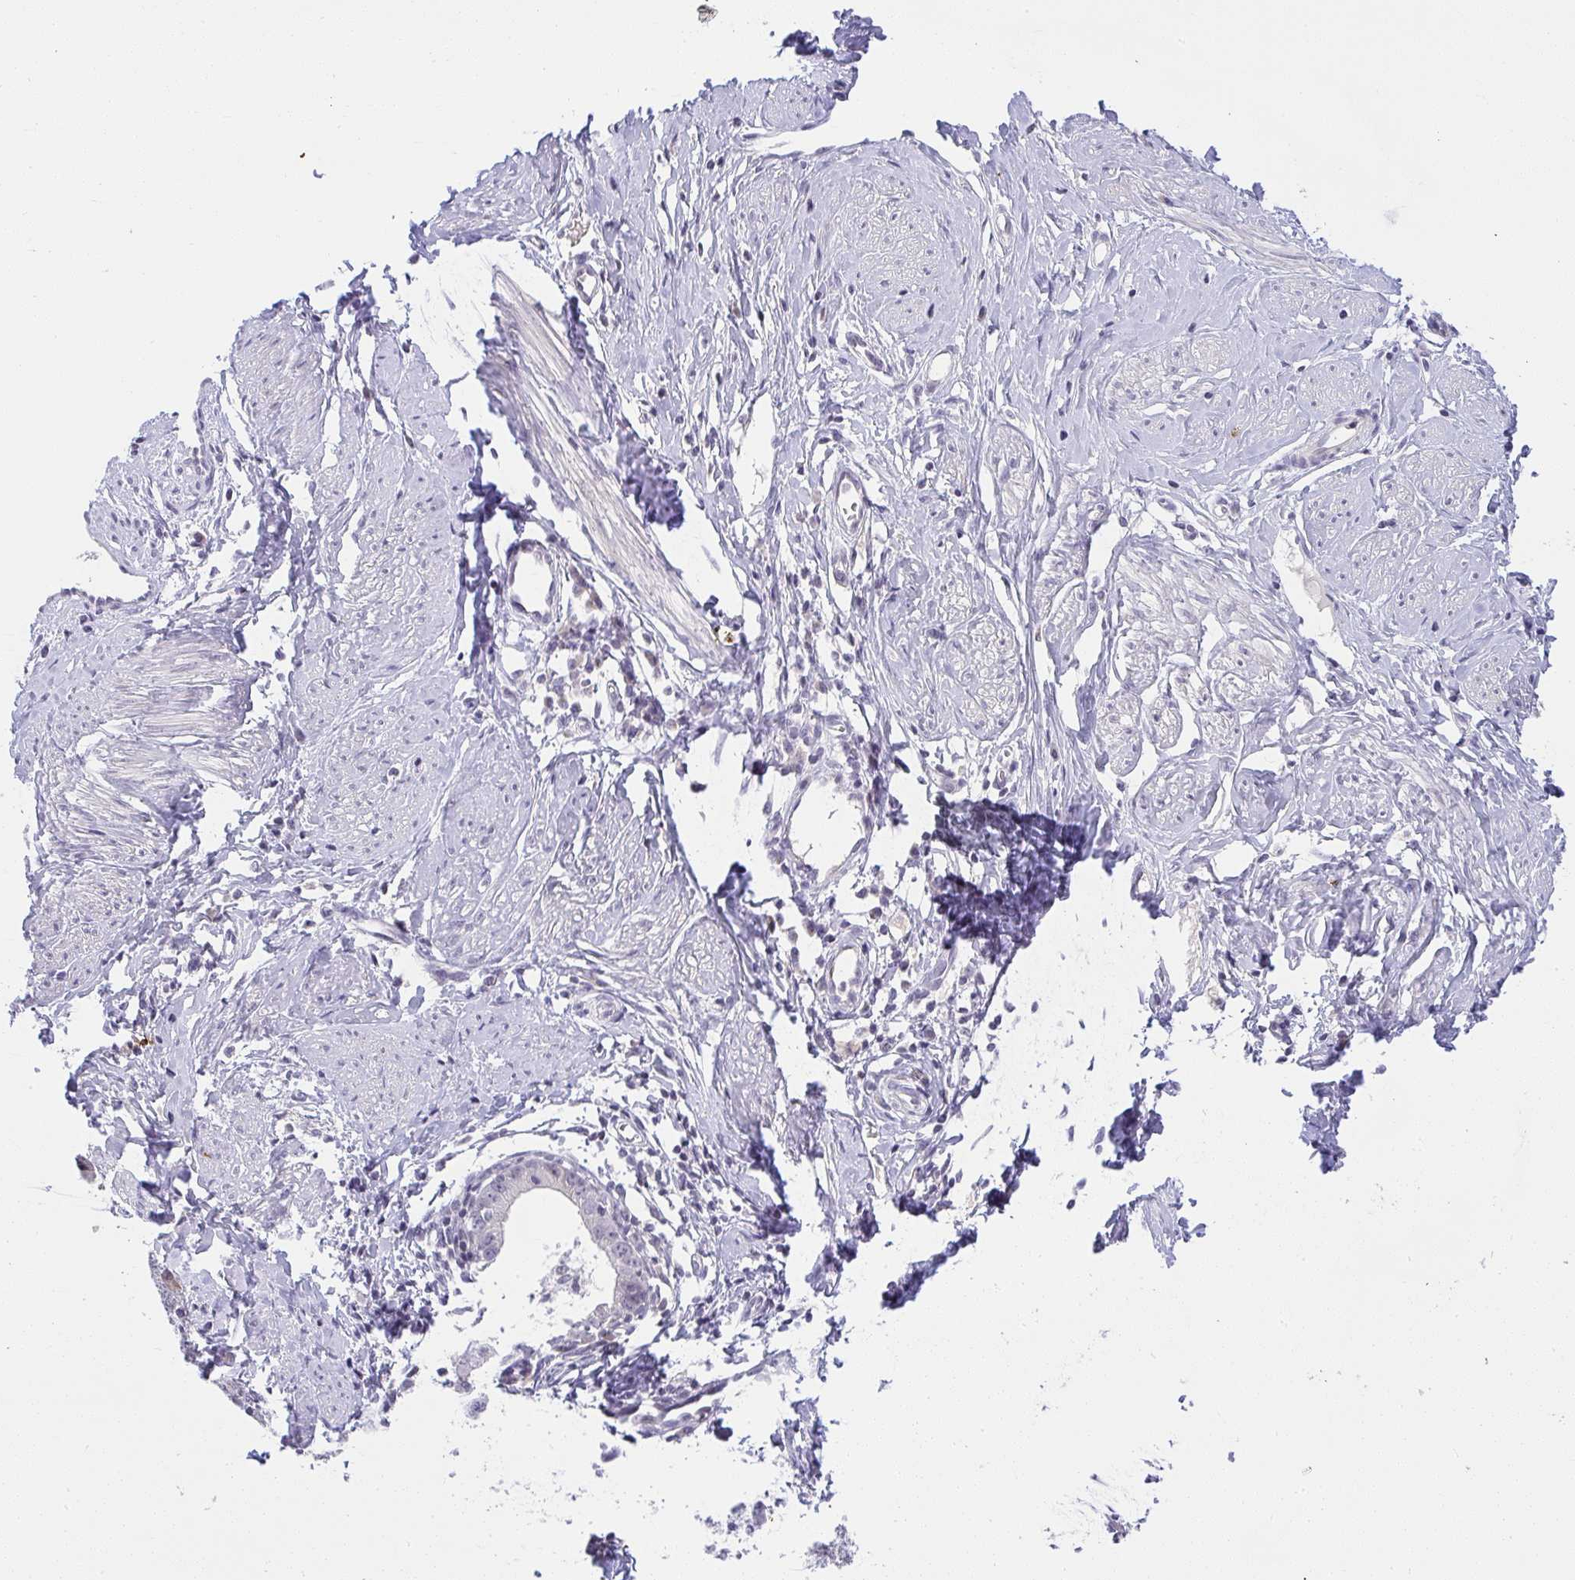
{"staining": {"intensity": "negative", "quantity": "none", "location": "none"}, "tissue": "cervical cancer", "cell_type": "Tumor cells", "image_type": "cancer", "snomed": [{"axis": "morphology", "description": "Adenocarcinoma, NOS"}, {"axis": "topography", "description": "Cervix"}], "caption": "Adenocarcinoma (cervical) was stained to show a protein in brown. There is no significant expression in tumor cells.", "gene": "CACNA1S", "patient": {"sex": "female", "age": 36}}